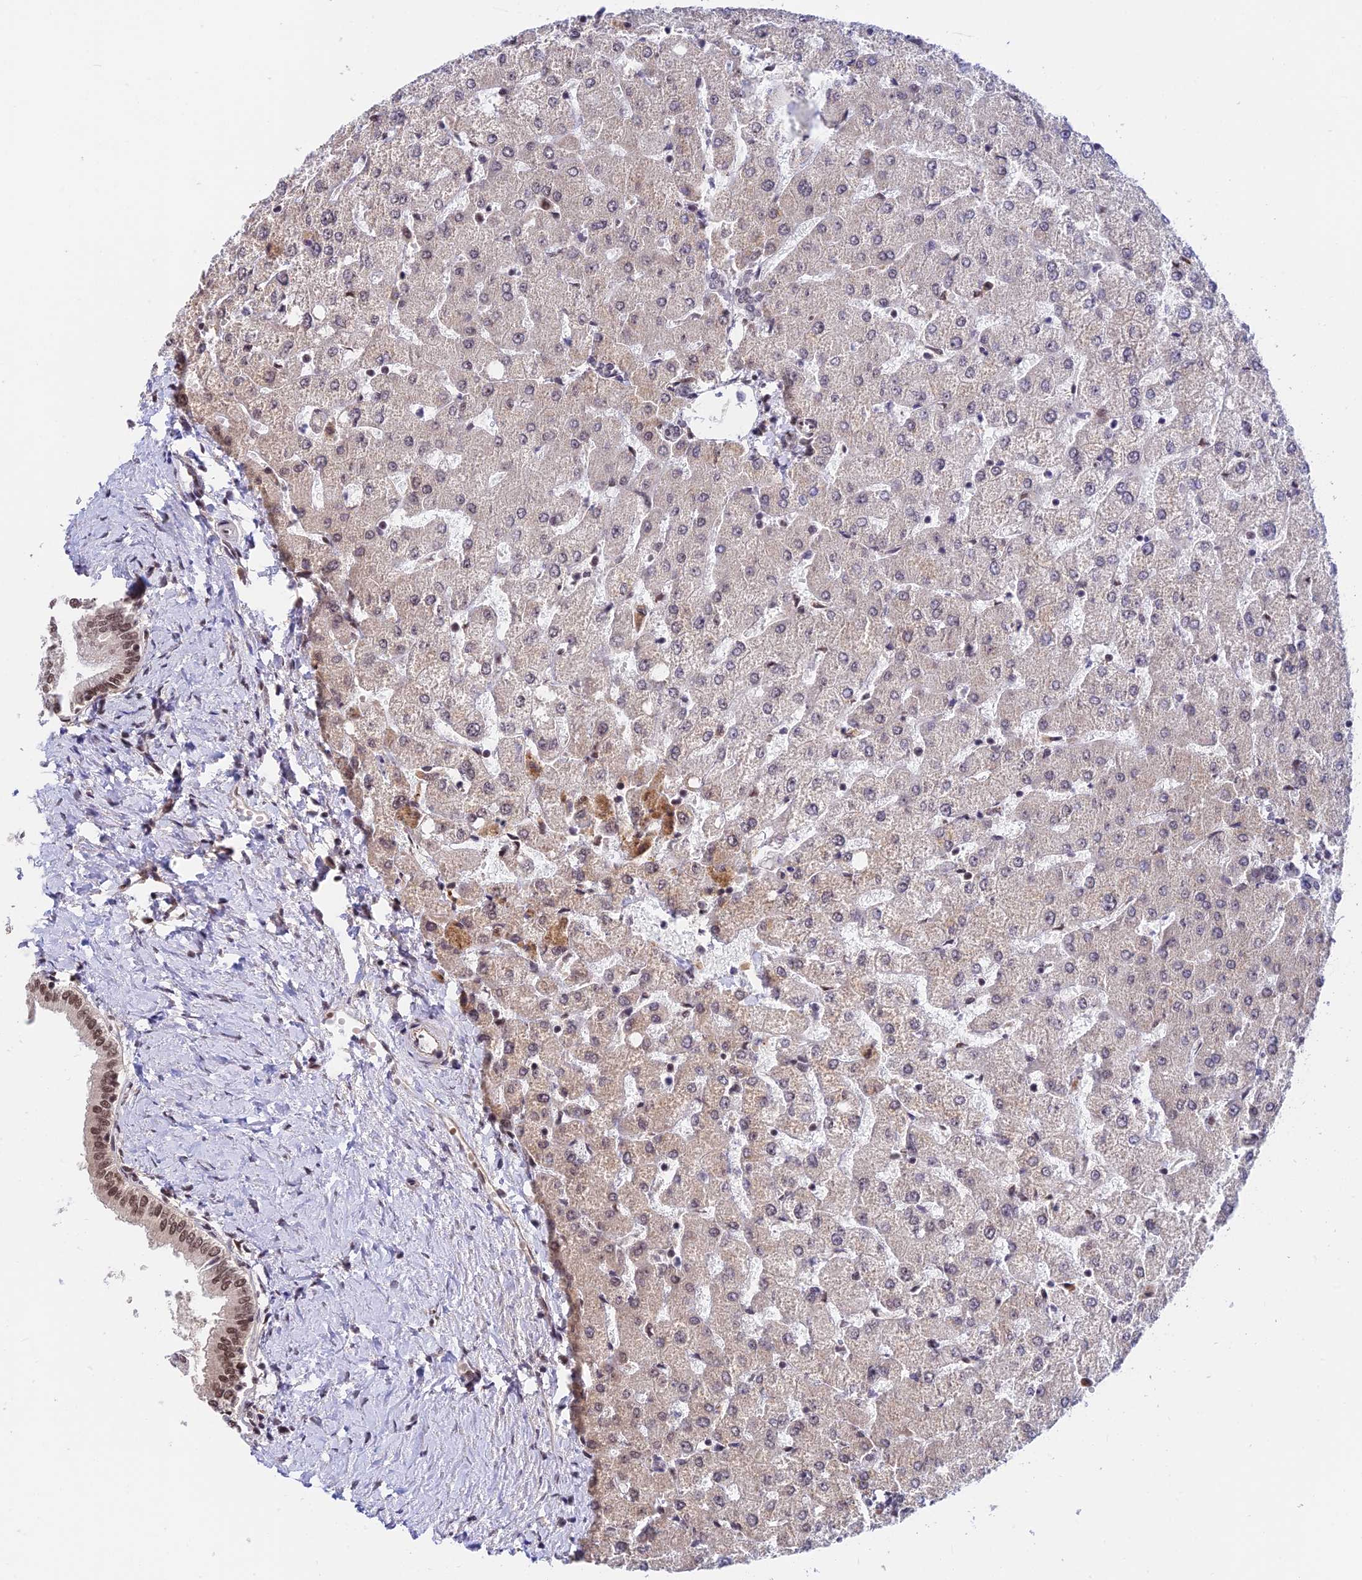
{"staining": {"intensity": "moderate", "quantity": ">75%", "location": "nuclear"}, "tissue": "liver", "cell_type": "Cholangiocytes", "image_type": "normal", "snomed": [{"axis": "morphology", "description": "Normal tissue, NOS"}, {"axis": "topography", "description": "Liver"}], "caption": "Protein staining by immunohistochemistry (IHC) exhibits moderate nuclear staining in about >75% of cholangiocytes in benign liver.", "gene": "RBM42", "patient": {"sex": "female", "age": 54}}